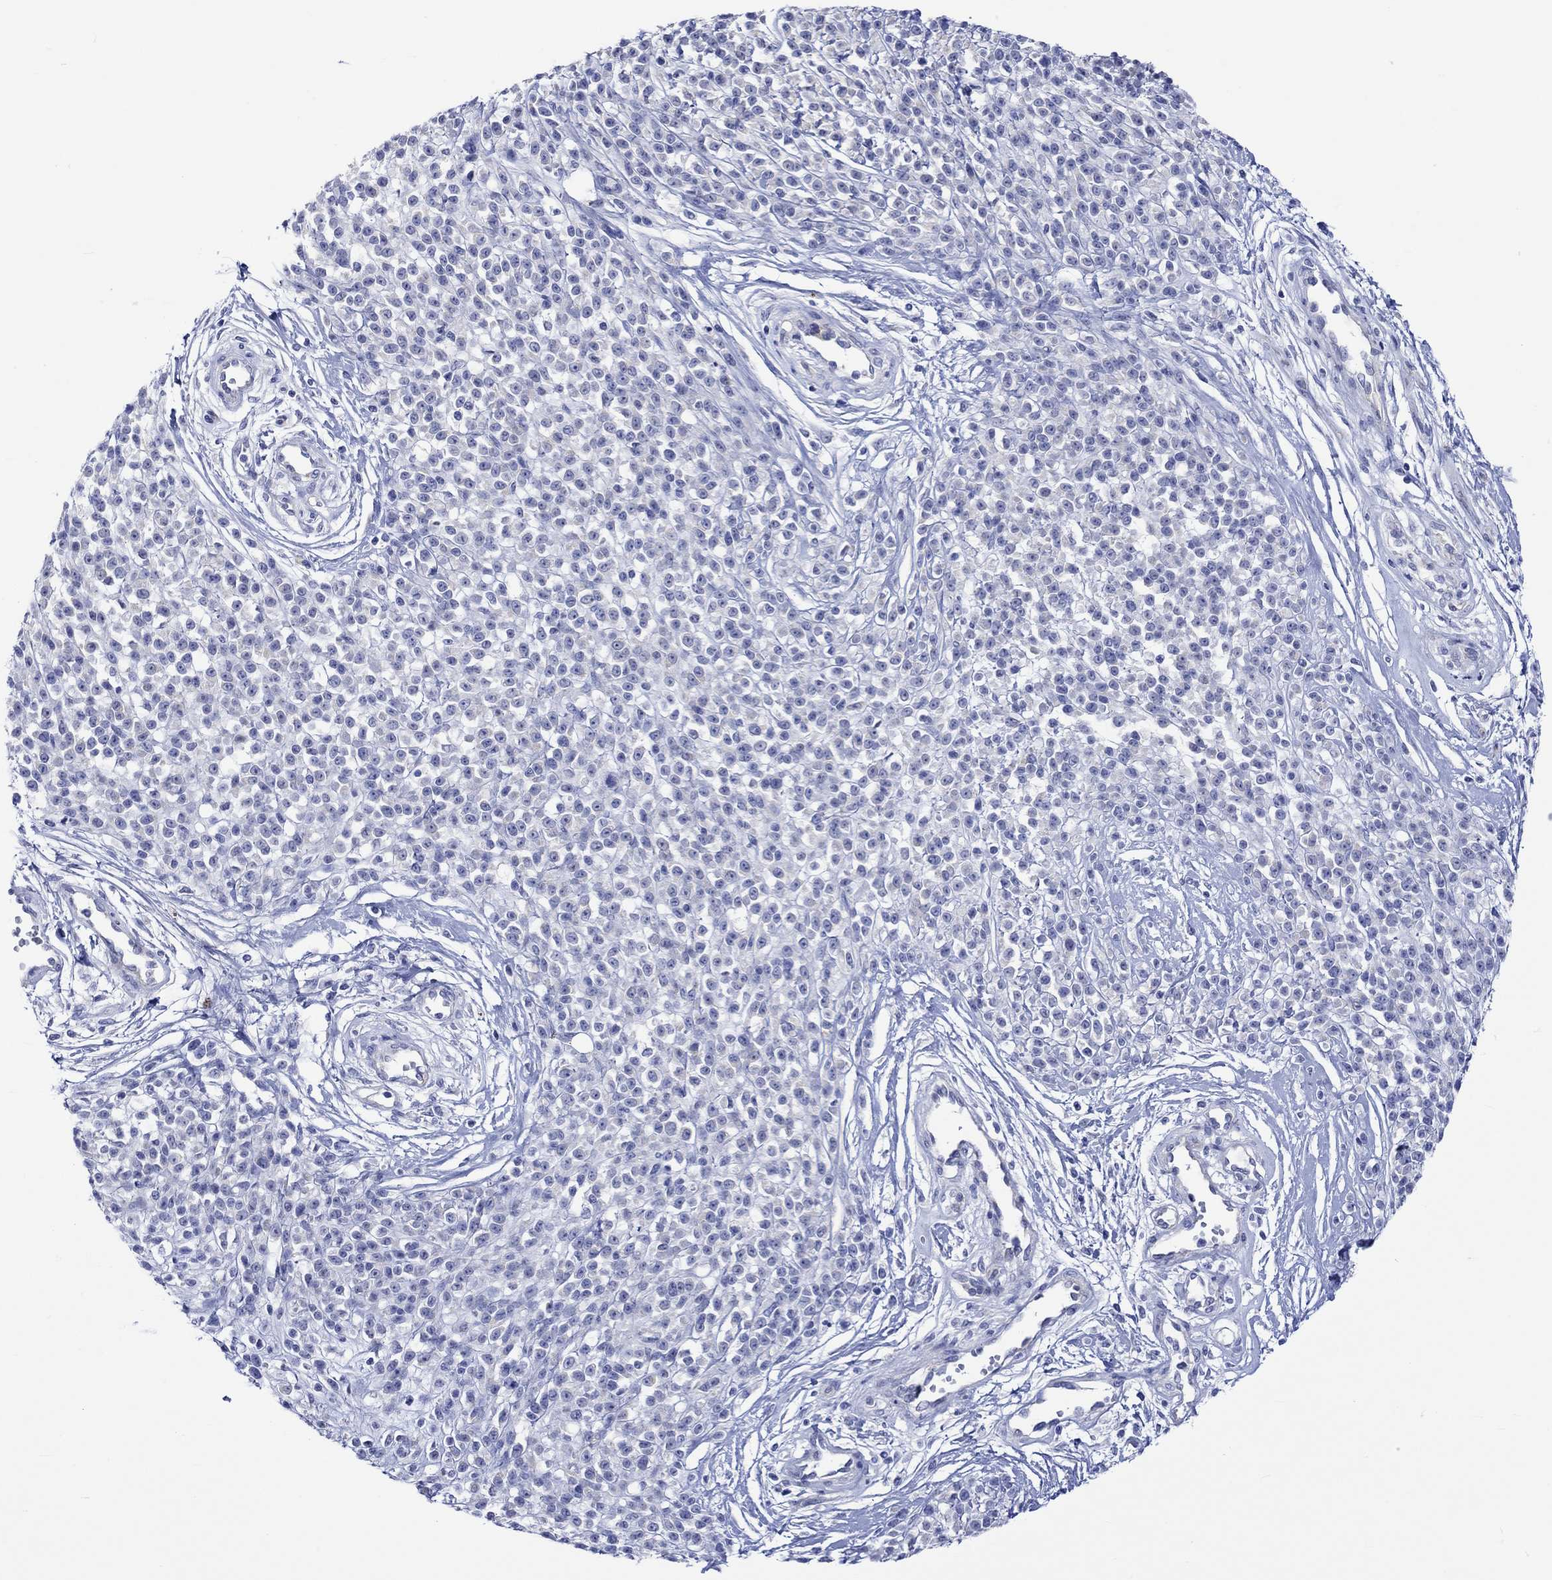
{"staining": {"intensity": "negative", "quantity": "none", "location": "none"}, "tissue": "melanoma", "cell_type": "Tumor cells", "image_type": "cancer", "snomed": [{"axis": "morphology", "description": "Malignant melanoma, NOS"}, {"axis": "topography", "description": "Skin"}, {"axis": "topography", "description": "Skin of trunk"}], "caption": "Immunohistochemistry (IHC) of human malignant melanoma exhibits no positivity in tumor cells.", "gene": "HARBI1", "patient": {"sex": "male", "age": 74}}